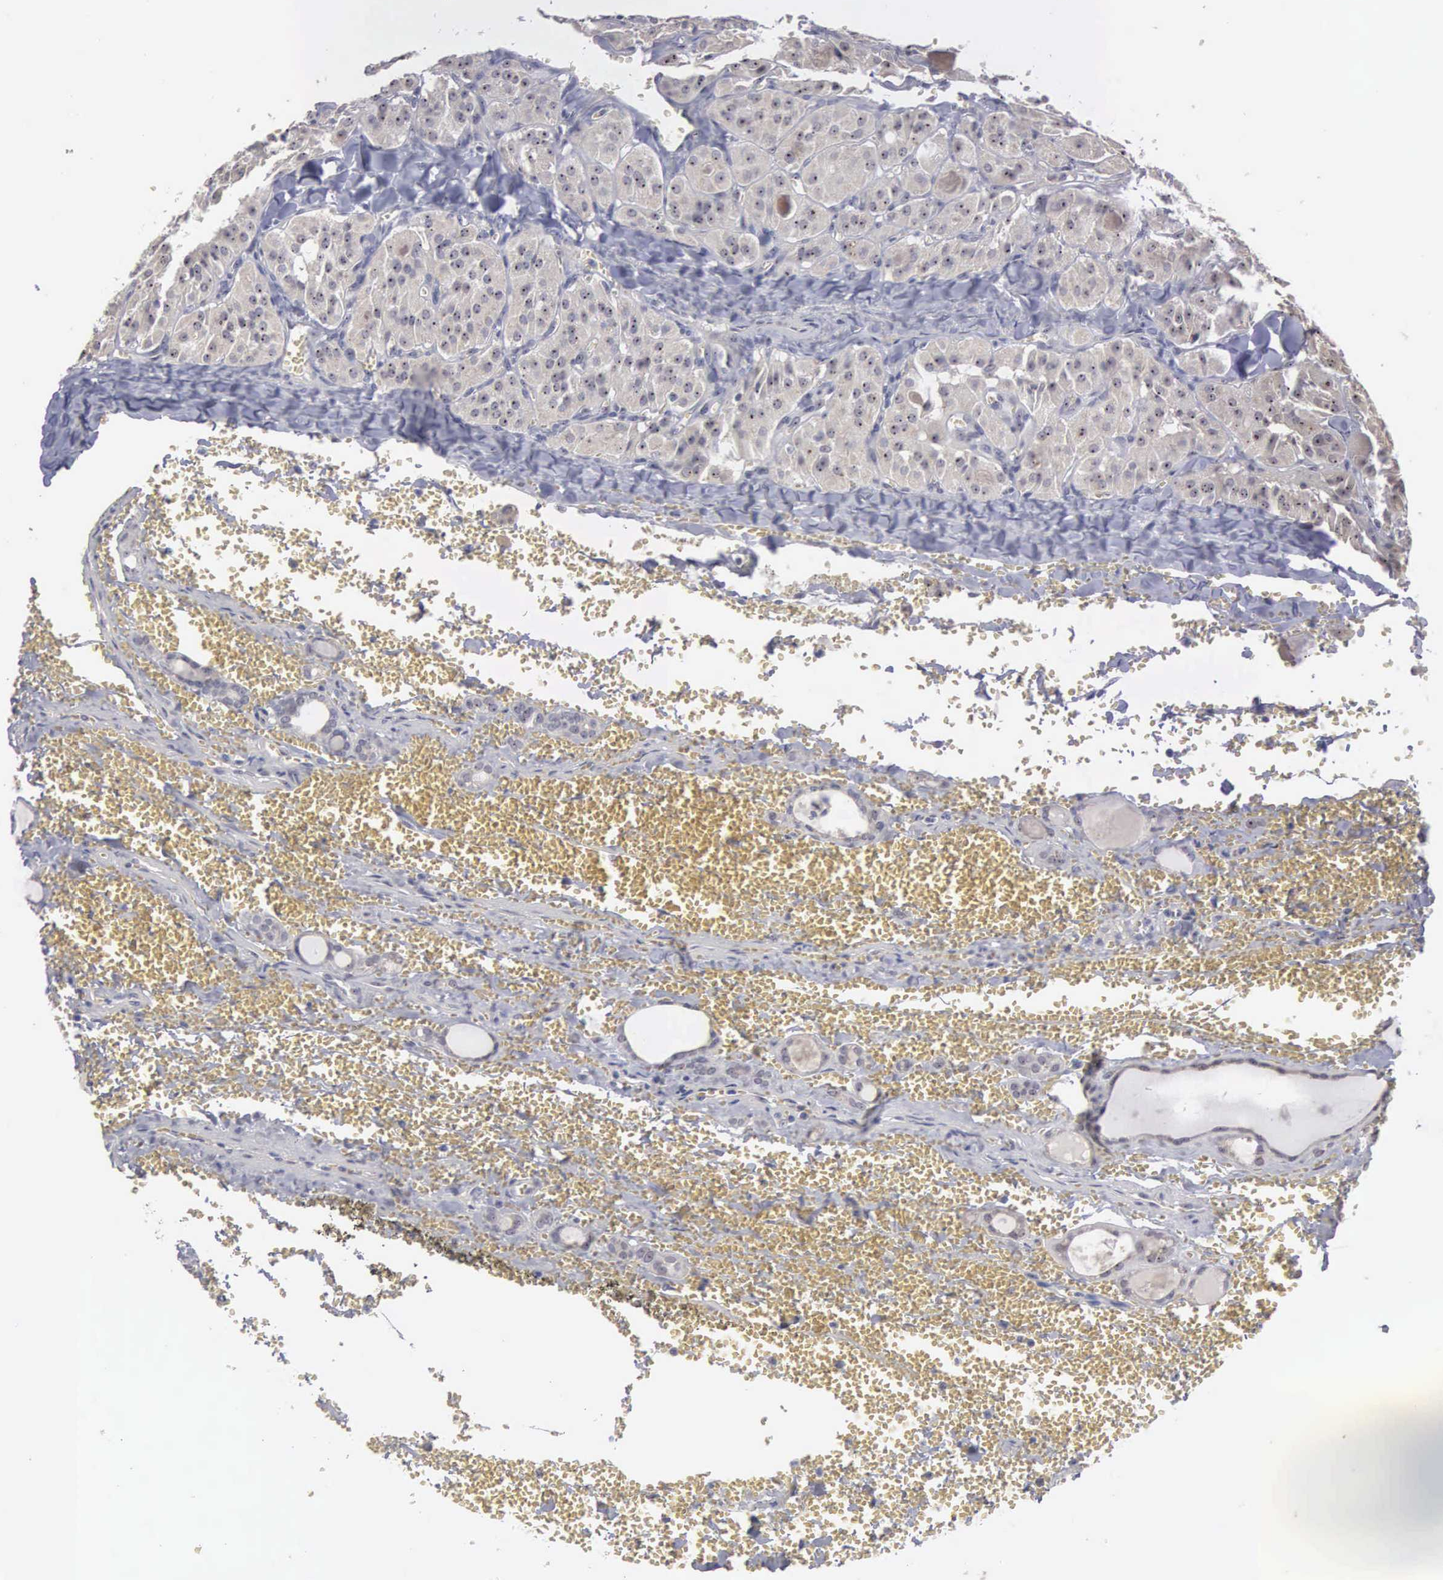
{"staining": {"intensity": "weak", "quantity": ">75%", "location": "cytoplasmic/membranous"}, "tissue": "thyroid cancer", "cell_type": "Tumor cells", "image_type": "cancer", "snomed": [{"axis": "morphology", "description": "Carcinoma, NOS"}, {"axis": "topography", "description": "Thyroid gland"}], "caption": "Immunohistochemistry (IHC) photomicrograph of neoplastic tissue: human thyroid carcinoma stained using immunohistochemistry (IHC) displays low levels of weak protein expression localized specifically in the cytoplasmic/membranous of tumor cells, appearing as a cytoplasmic/membranous brown color.", "gene": "AMN", "patient": {"sex": "male", "age": 76}}